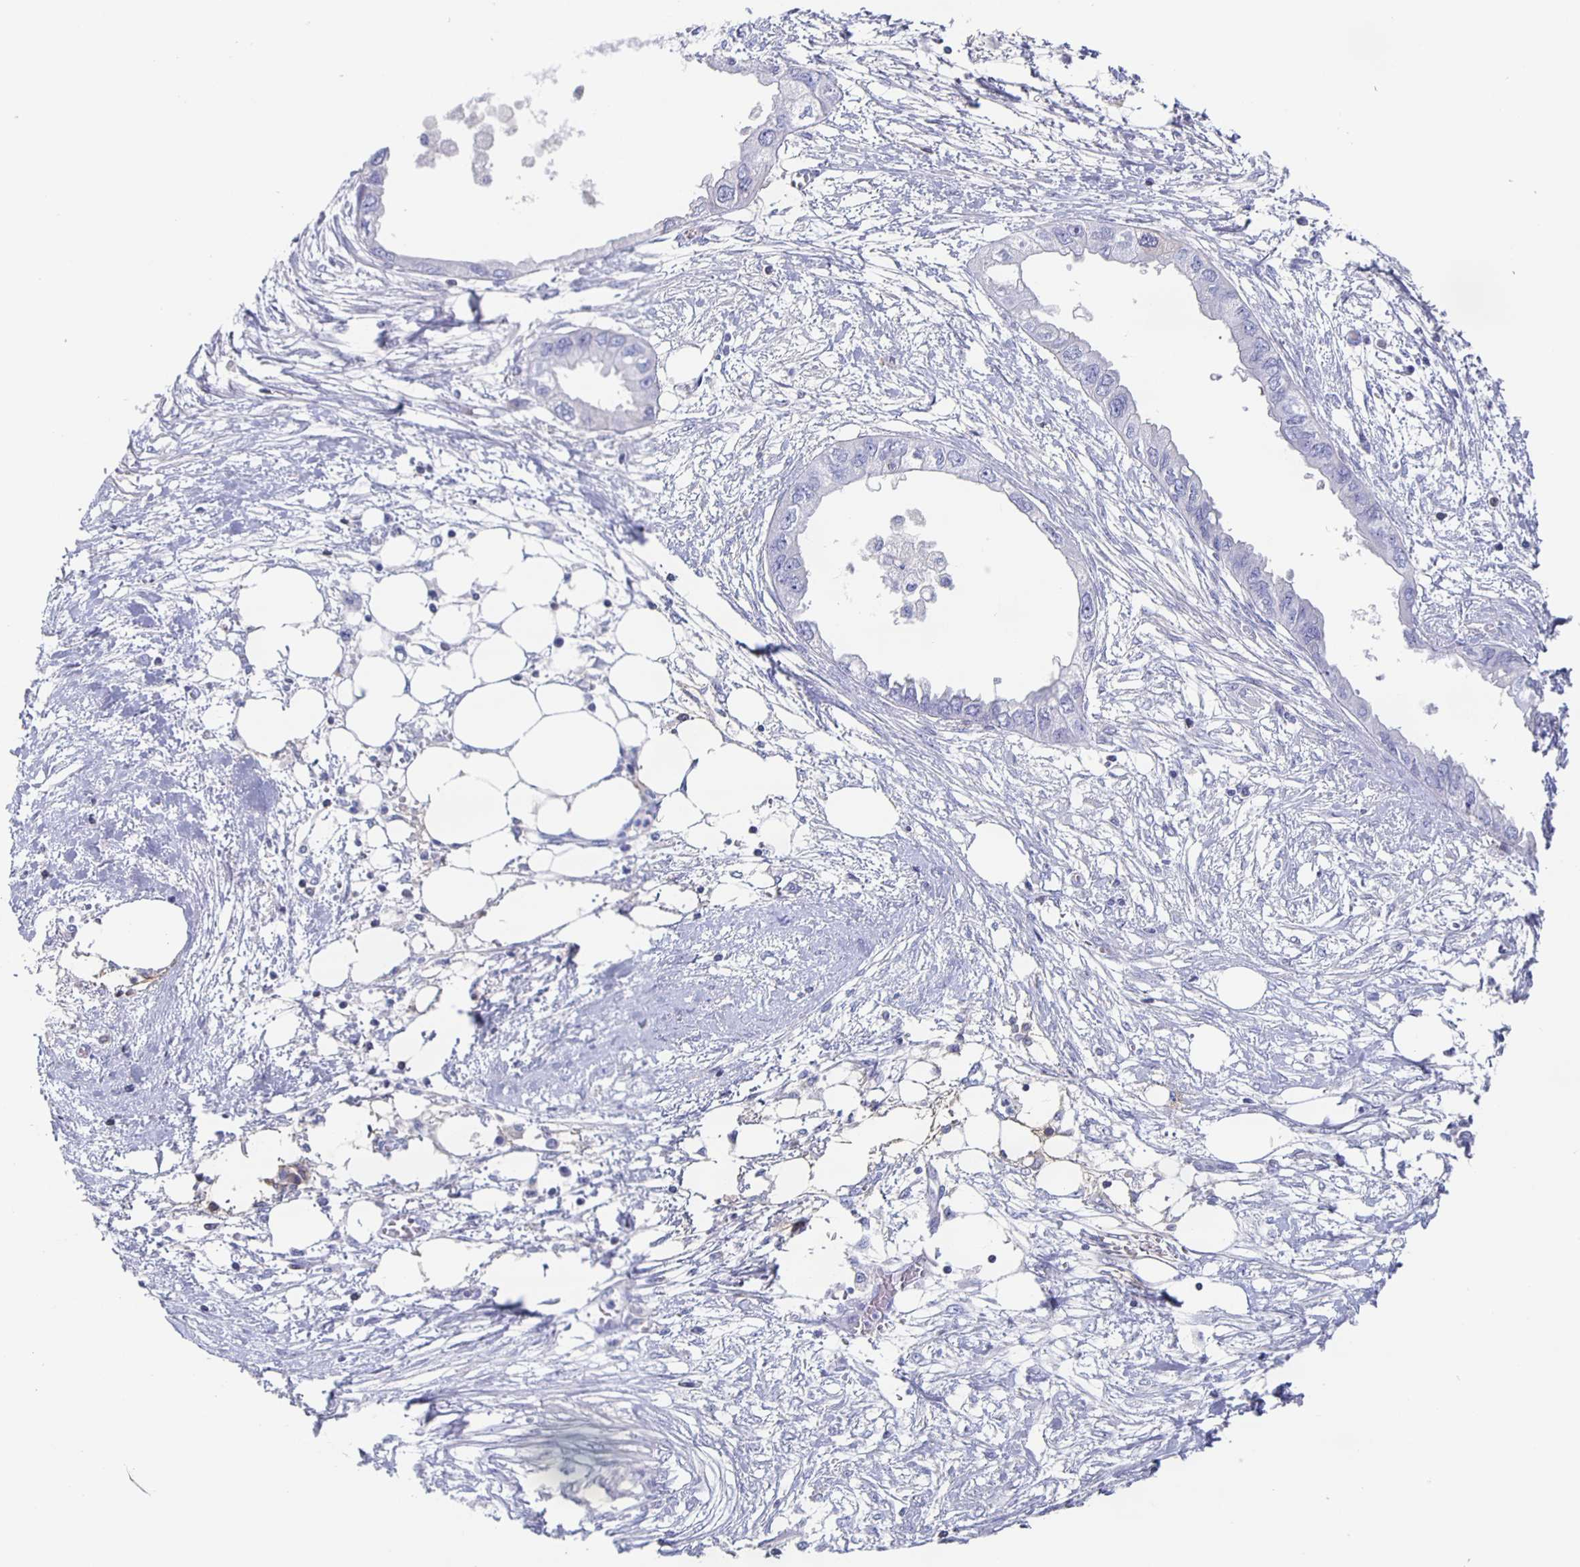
{"staining": {"intensity": "negative", "quantity": "none", "location": "none"}, "tissue": "endometrial cancer", "cell_type": "Tumor cells", "image_type": "cancer", "snomed": [{"axis": "morphology", "description": "Adenocarcinoma, NOS"}, {"axis": "morphology", "description": "Adenocarcinoma, metastatic, NOS"}, {"axis": "topography", "description": "Adipose tissue"}, {"axis": "topography", "description": "Endometrium"}], "caption": "Immunohistochemistry micrograph of endometrial cancer stained for a protein (brown), which shows no staining in tumor cells.", "gene": "FGA", "patient": {"sex": "female", "age": 67}}